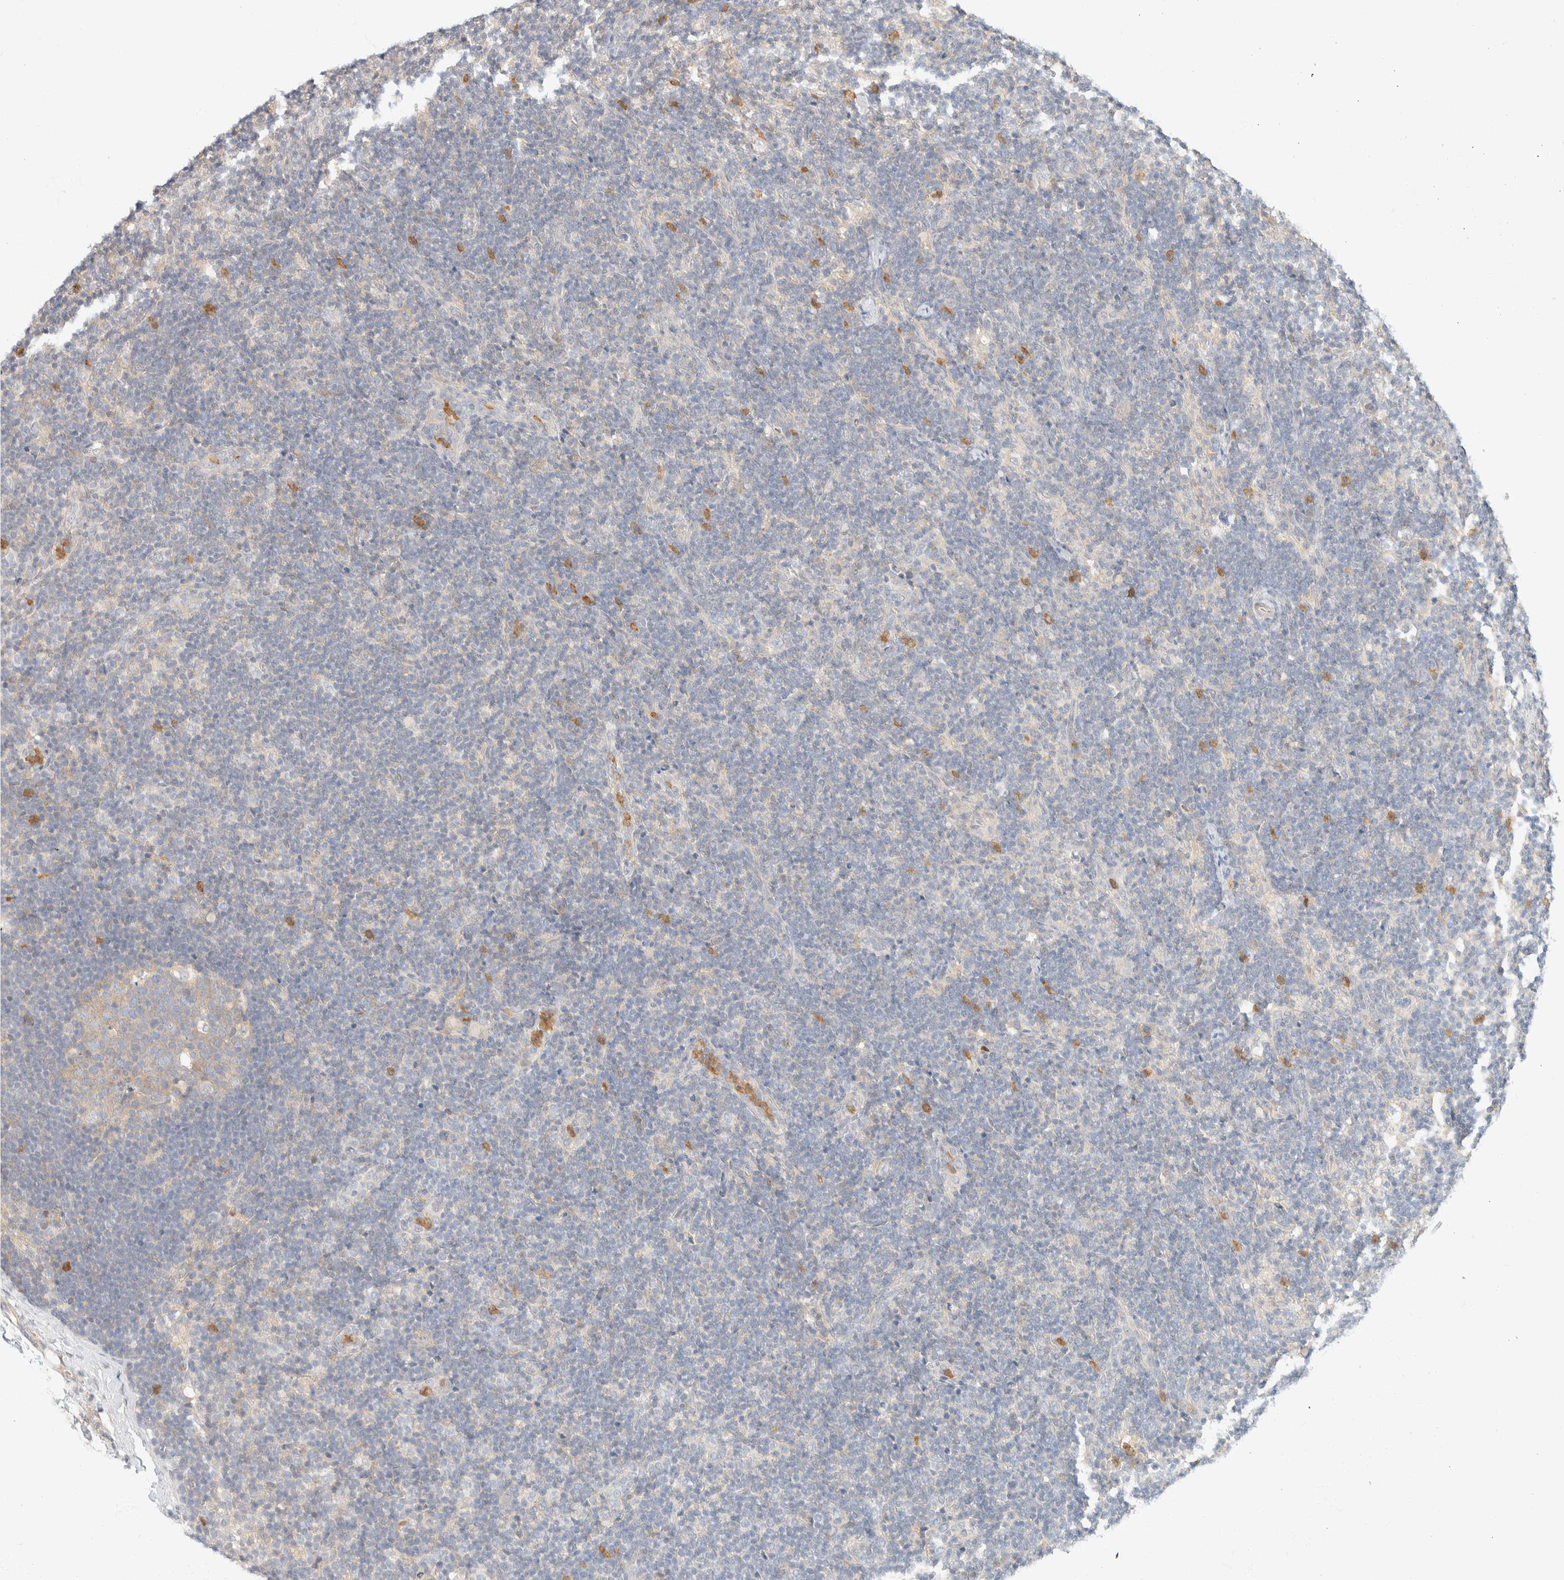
{"staining": {"intensity": "negative", "quantity": "none", "location": "none"}, "tissue": "lymph node", "cell_type": "Germinal center cells", "image_type": "normal", "snomed": [{"axis": "morphology", "description": "Normal tissue, NOS"}, {"axis": "topography", "description": "Lymph node"}], "caption": "High power microscopy image of an immunohistochemistry (IHC) micrograph of benign lymph node, revealing no significant positivity in germinal center cells. (DAB (3,3'-diaminobenzidine) immunohistochemistry visualized using brightfield microscopy, high magnification).", "gene": "GPI", "patient": {"sex": "female", "age": 22}}